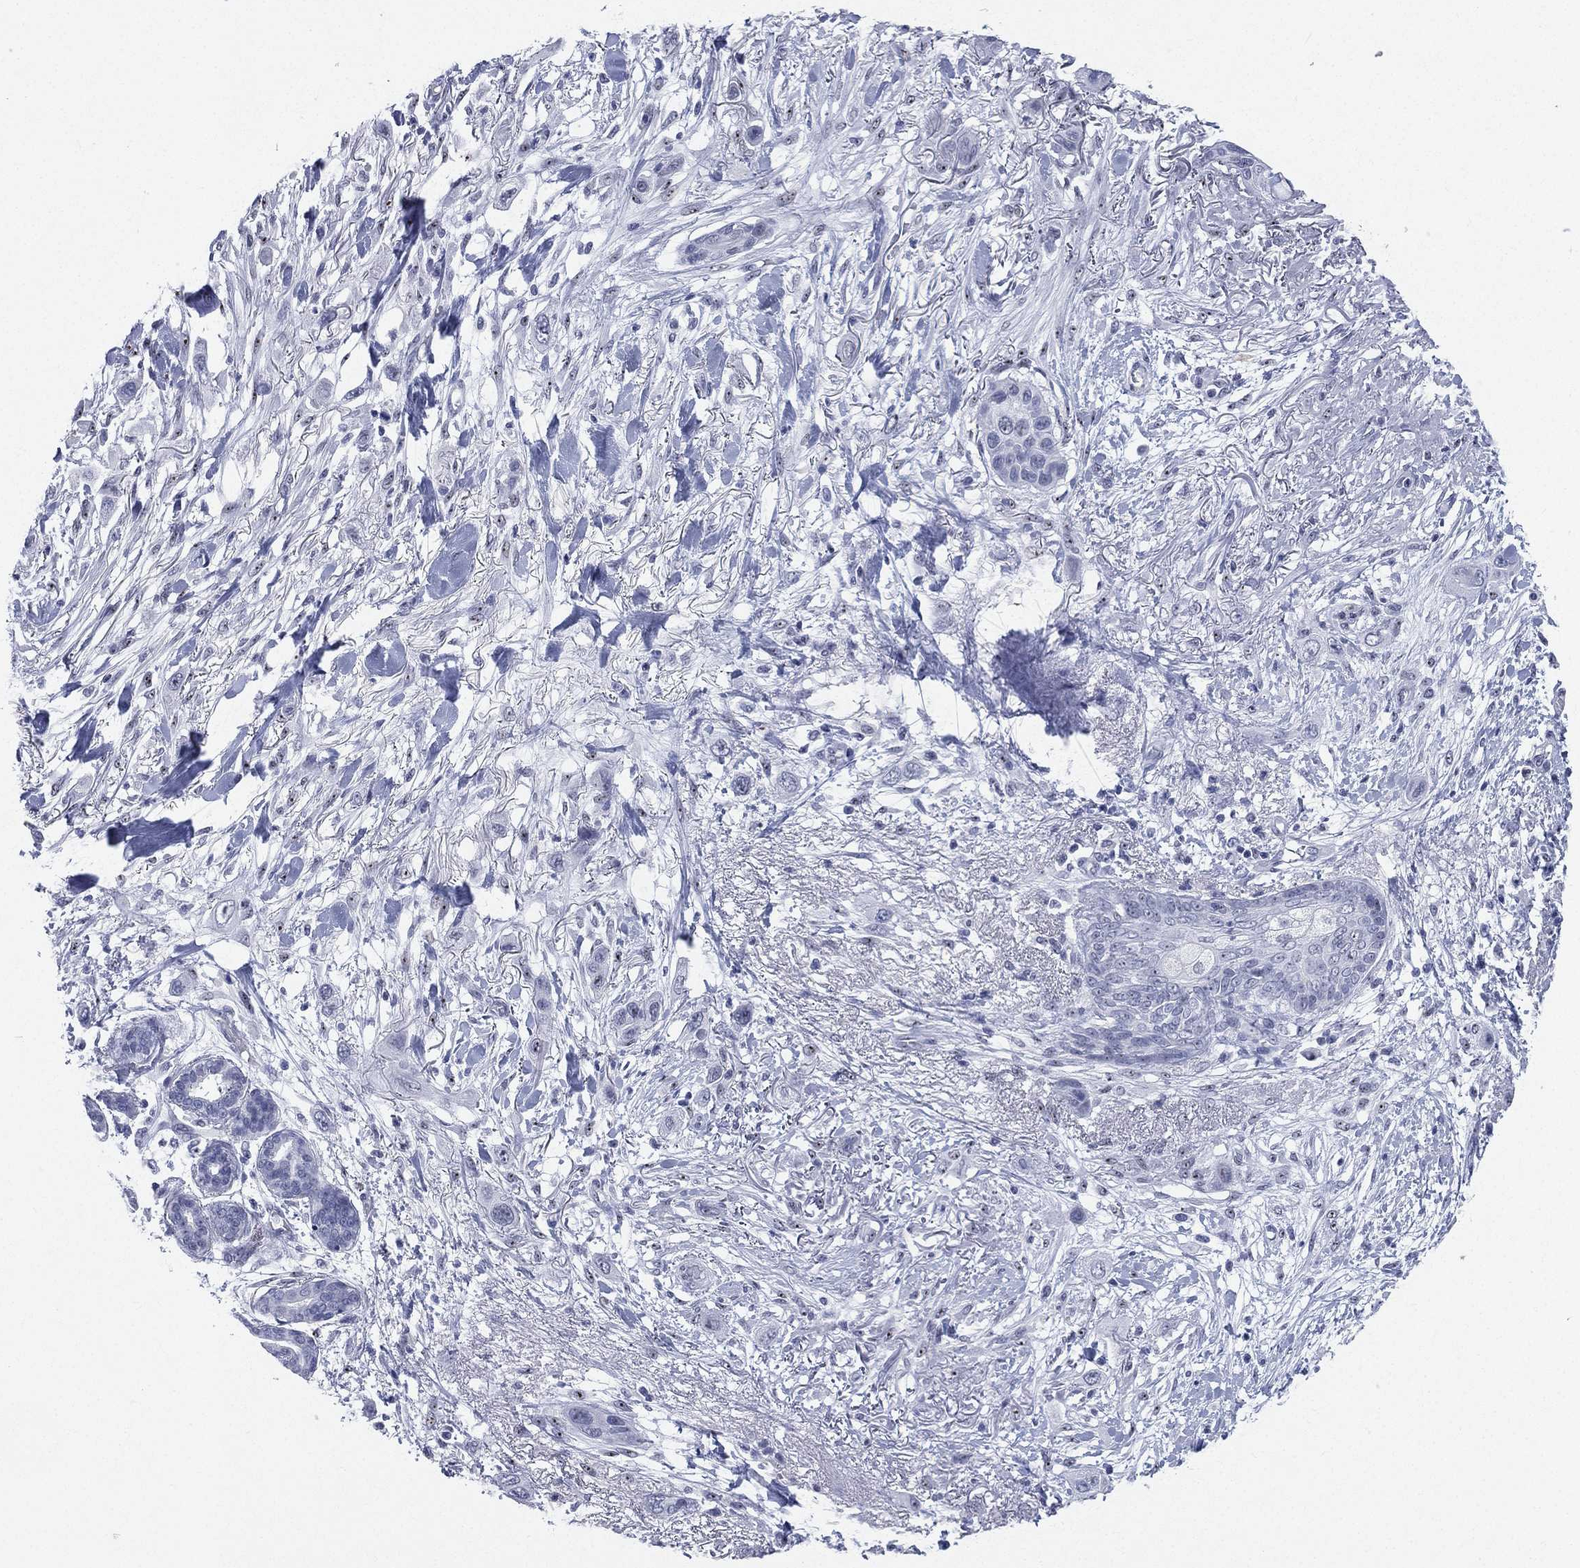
{"staining": {"intensity": "negative", "quantity": "none", "location": "none"}, "tissue": "skin cancer", "cell_type": "Tumor cells", "image_type": "cancer", "snomed": [{"axis": "morphology", "description": "Squamous cell carcinoma, NOS"}, {"axis": "topography", "description": "Skin"}], "caption": "Tumor cells are negative for brown protein staining in squamous cell carcinoma (skin).", "gene": "CD22", "patient": {"sex": "male", "age": 79}}